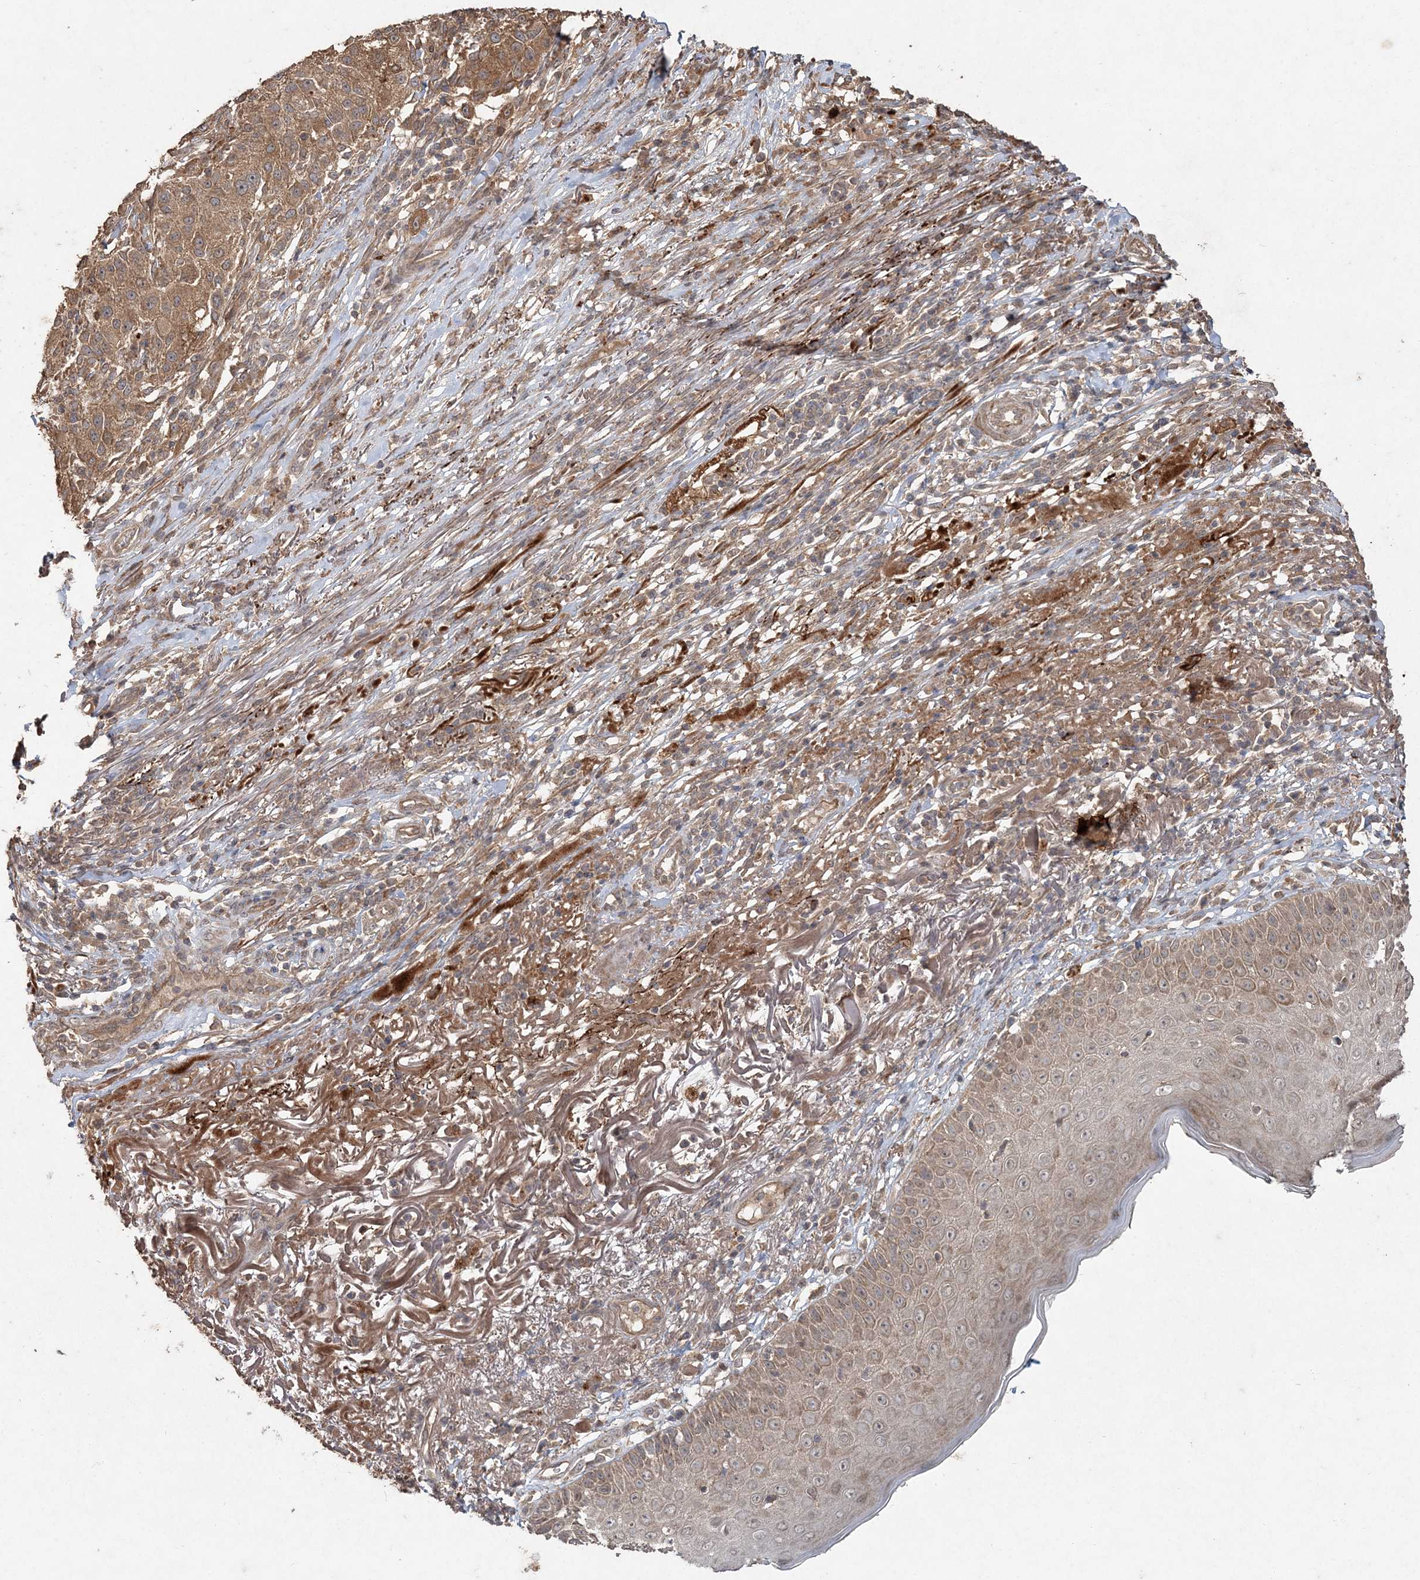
{"staining": {"intensity": "moderate", "quantity": ">75%", "location": "cytoplasmic/membranous"}, "tissue": "melanoma", "cell_type": "Tumor cells", "image_type": "cancer", "snomed": [{"axis": "morphology", "description": "Necrosis, NOS"}, {"axis": "morphology", "description": "Malignant melanoma, NOS"}, {"axis": "topography", "description": "Skin"}], "caption": "Brown immunohistochemical staining in human malignant melanoma demonstrates moderate cytoplasmic/membranous staining in approximately >75% of tumor cells. (brown staining indicates protein expression, while blue staining denotes nuclei).", "gene": "SPRY1", "patient": {"sex": "female", "age": 87}}